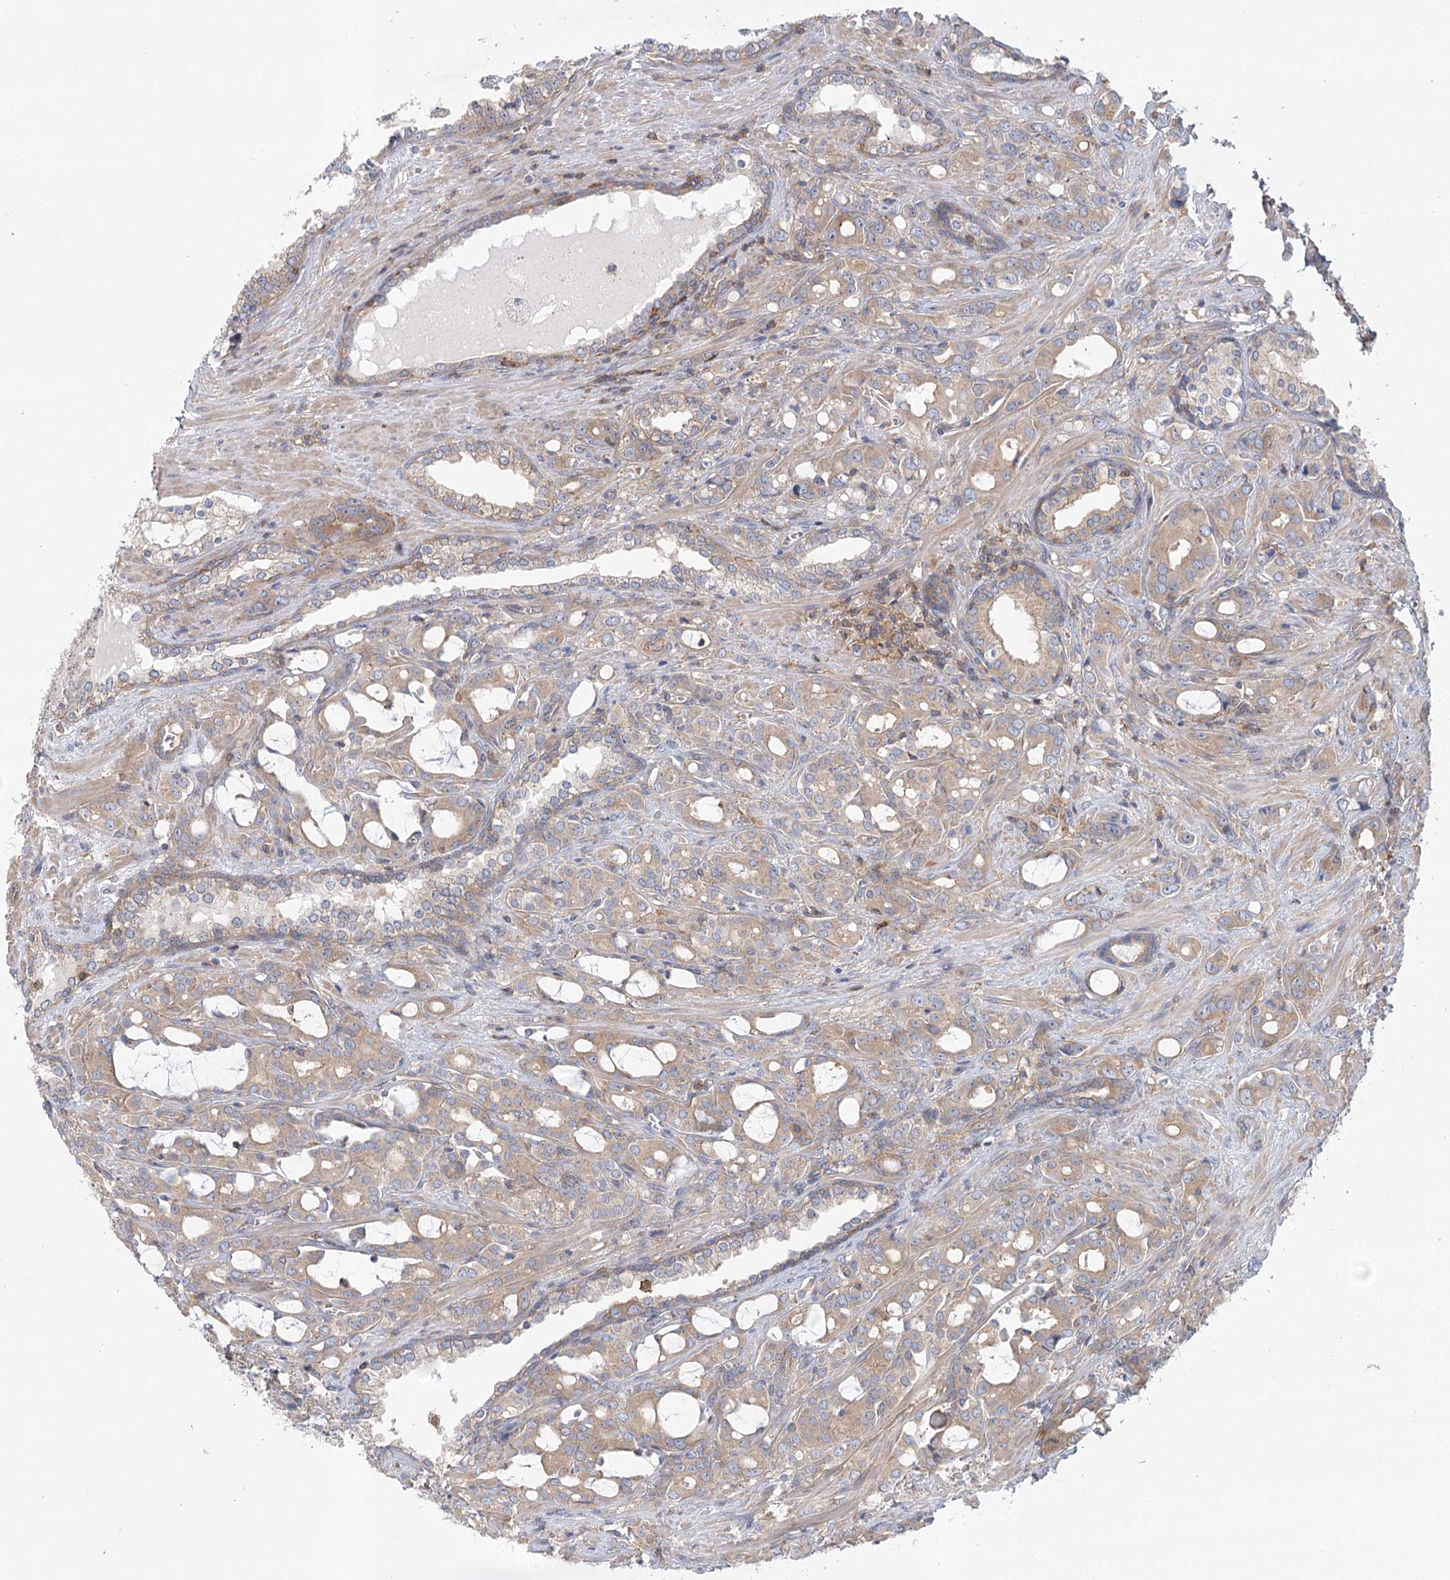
{"staining": {"intensity": "weak", "quantity": "25%-75%", "location": "cytoplasmic/membranous"}, "tissue": "prostate cancer", "cell_type": "Tumor cells", "image_type": "cancer", "snomed": [{"axis": "morphology", "description": "Adenocarcinoma, High grade"}, {"axis": "topography", "description": "Prostate"}], "caption": "Prostate cancer tissue demonstrates weak cytoplasmic/membranous staining in approximately 25%-75% of tumor cells", "gene": "UMPS", "patient": {"sex": "male", "age": 72}}